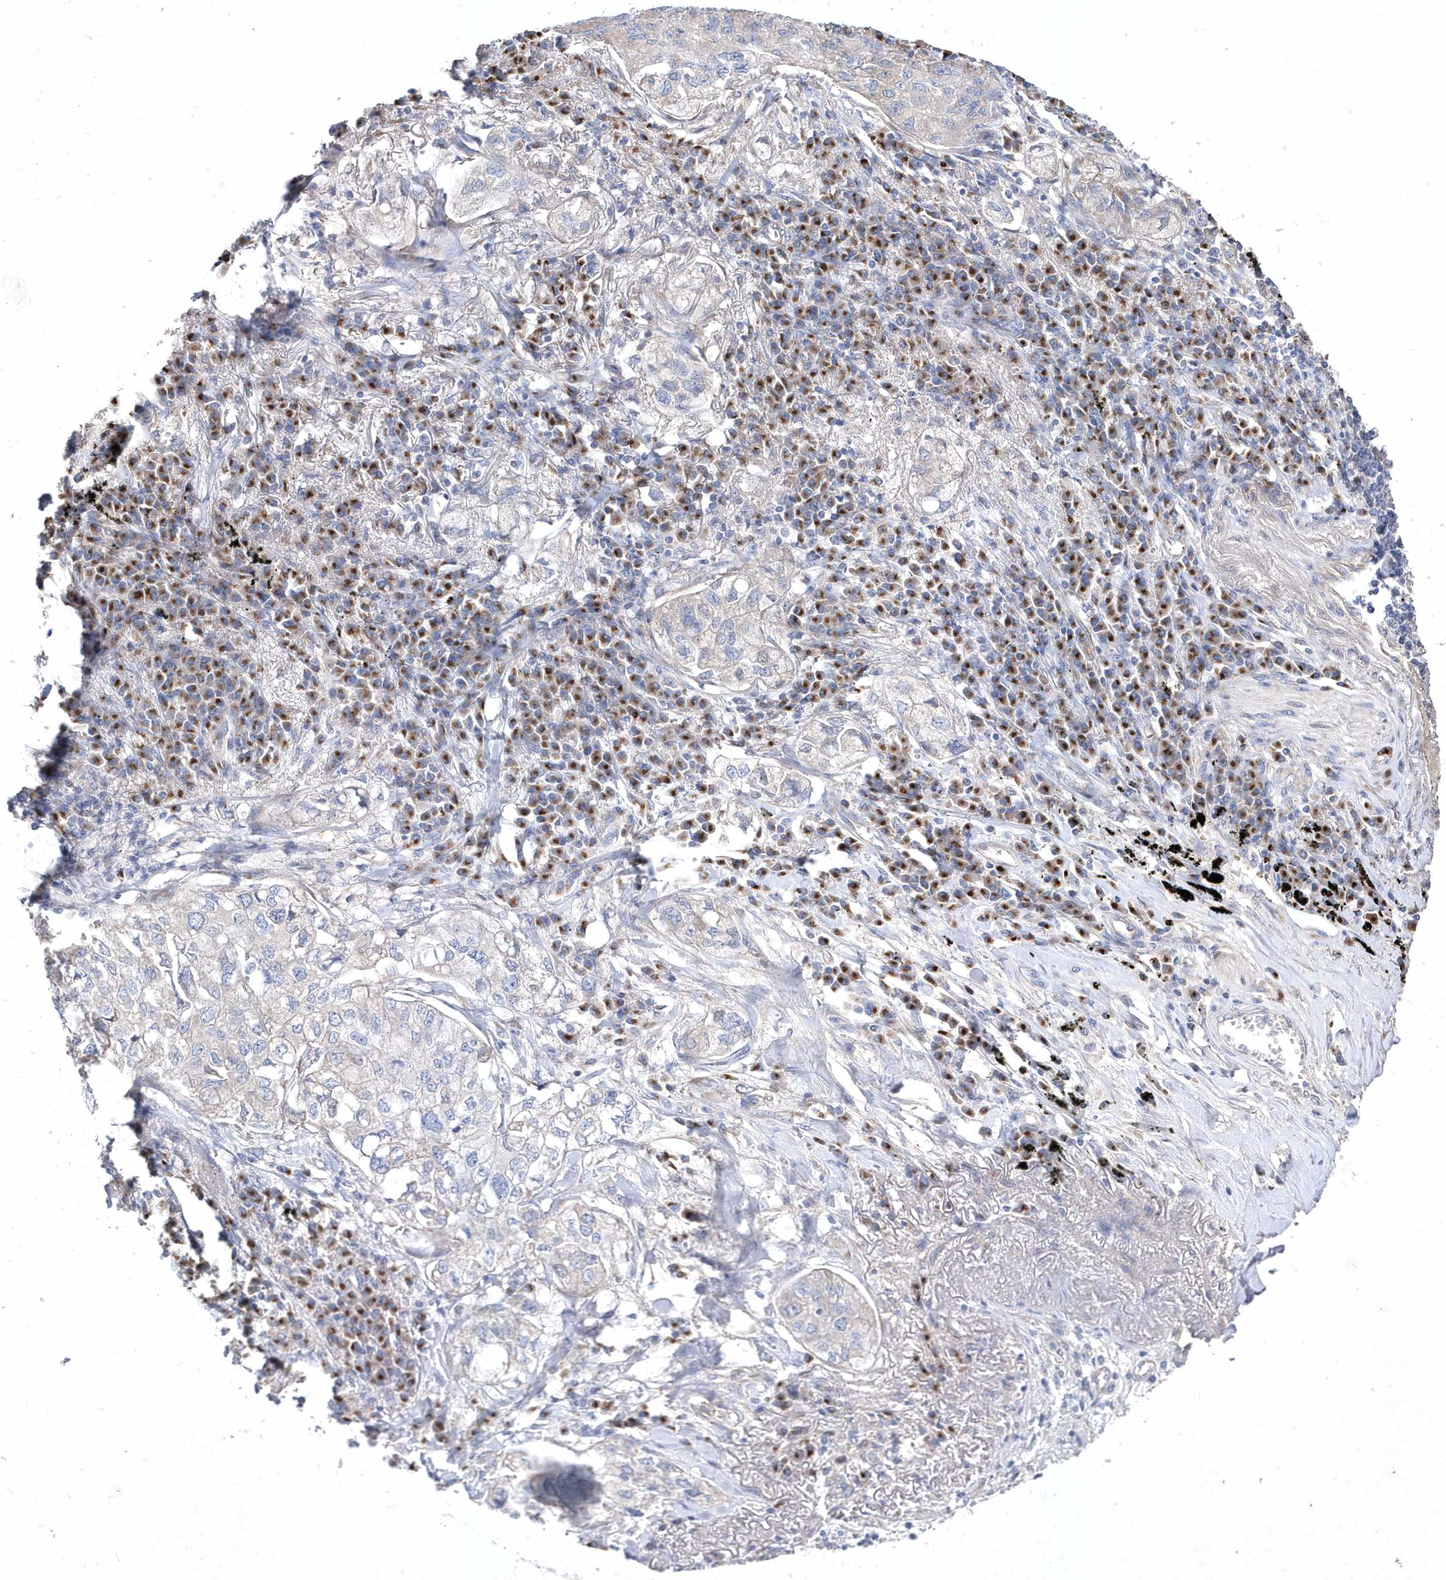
{"staining": {"intensity": "negative", "quantity": "none", "location": "none"}, "tissue": "lung cancer", "cell_type": "Tumor cells", "image_type": "cancer", "snomed": [{"axis": "morphology", "description": "Adenocarcinoma, NOS"}, {"axis": "topography", "description": "Lung"}], "caption": "High power microscopy photomicrograph of an immunohistochemistry (IHC) photomicrograph of adenocarcinoma (lung), revealing no significant expression in tumor cells.", "gene": "METTL8", "patient": {"sex": "male", "age": 65}}